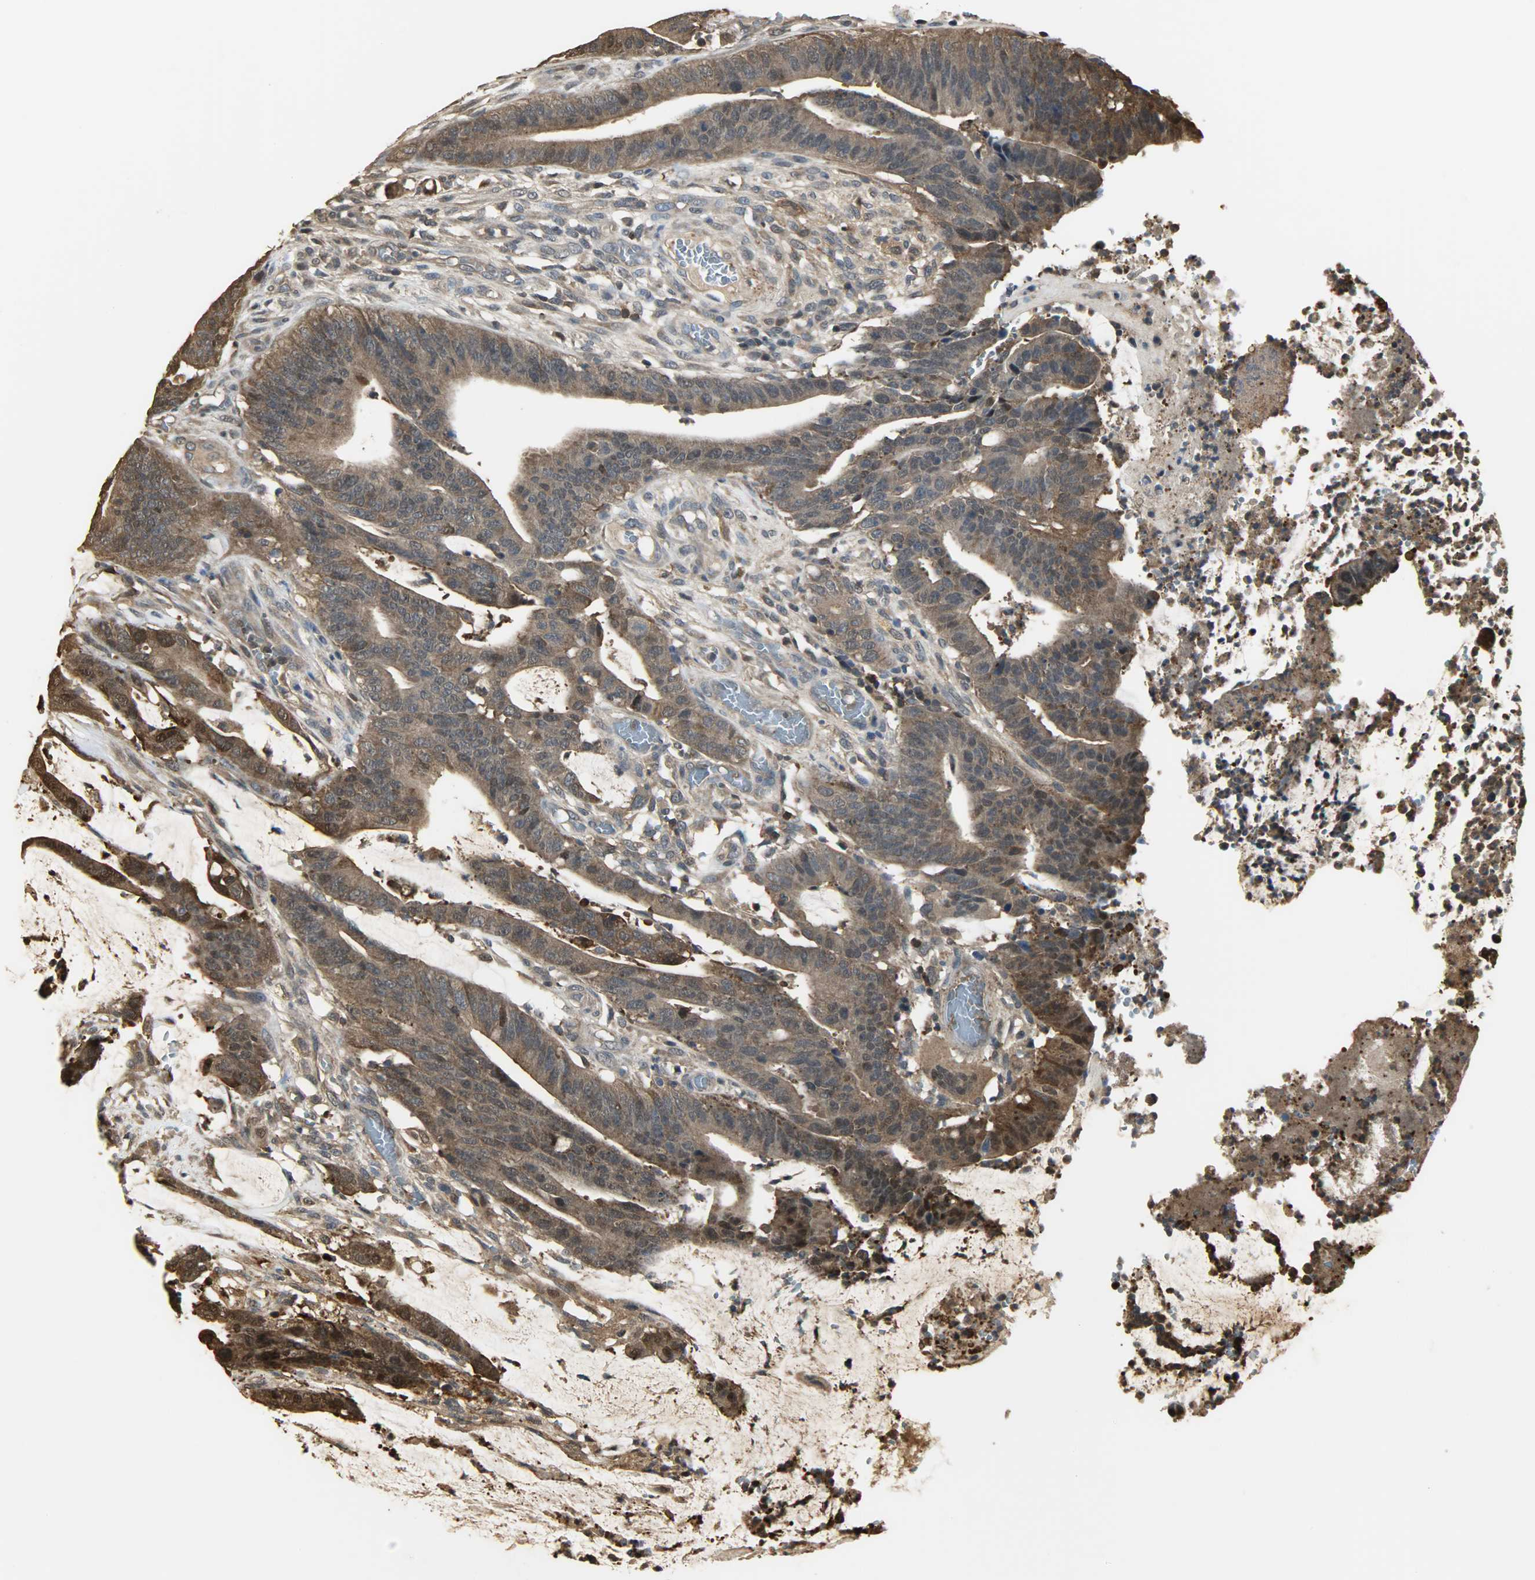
{"staining": {"intensity": "moderate", "quantity": ">75%", "location": "cytoplasmic/membranous,nuclear"}, "tissue": "colorectal cancer", "cell_type": "Tumor cells", "image_type": "cancer", "snomed": [{"axis": "morphology", "description": "Adenocarcinoma, NOS"}, {"axis": "topography", "description": "Rectum"}], "caption": "Tumor cells show medium levels of moderate cytoplasmic/membranous and nuclear staining in approximately >75% of cells in colorectal adenocarcinoma.", "gene": "YWHAZ", "patient": {"sex": "female", "age": 66}}